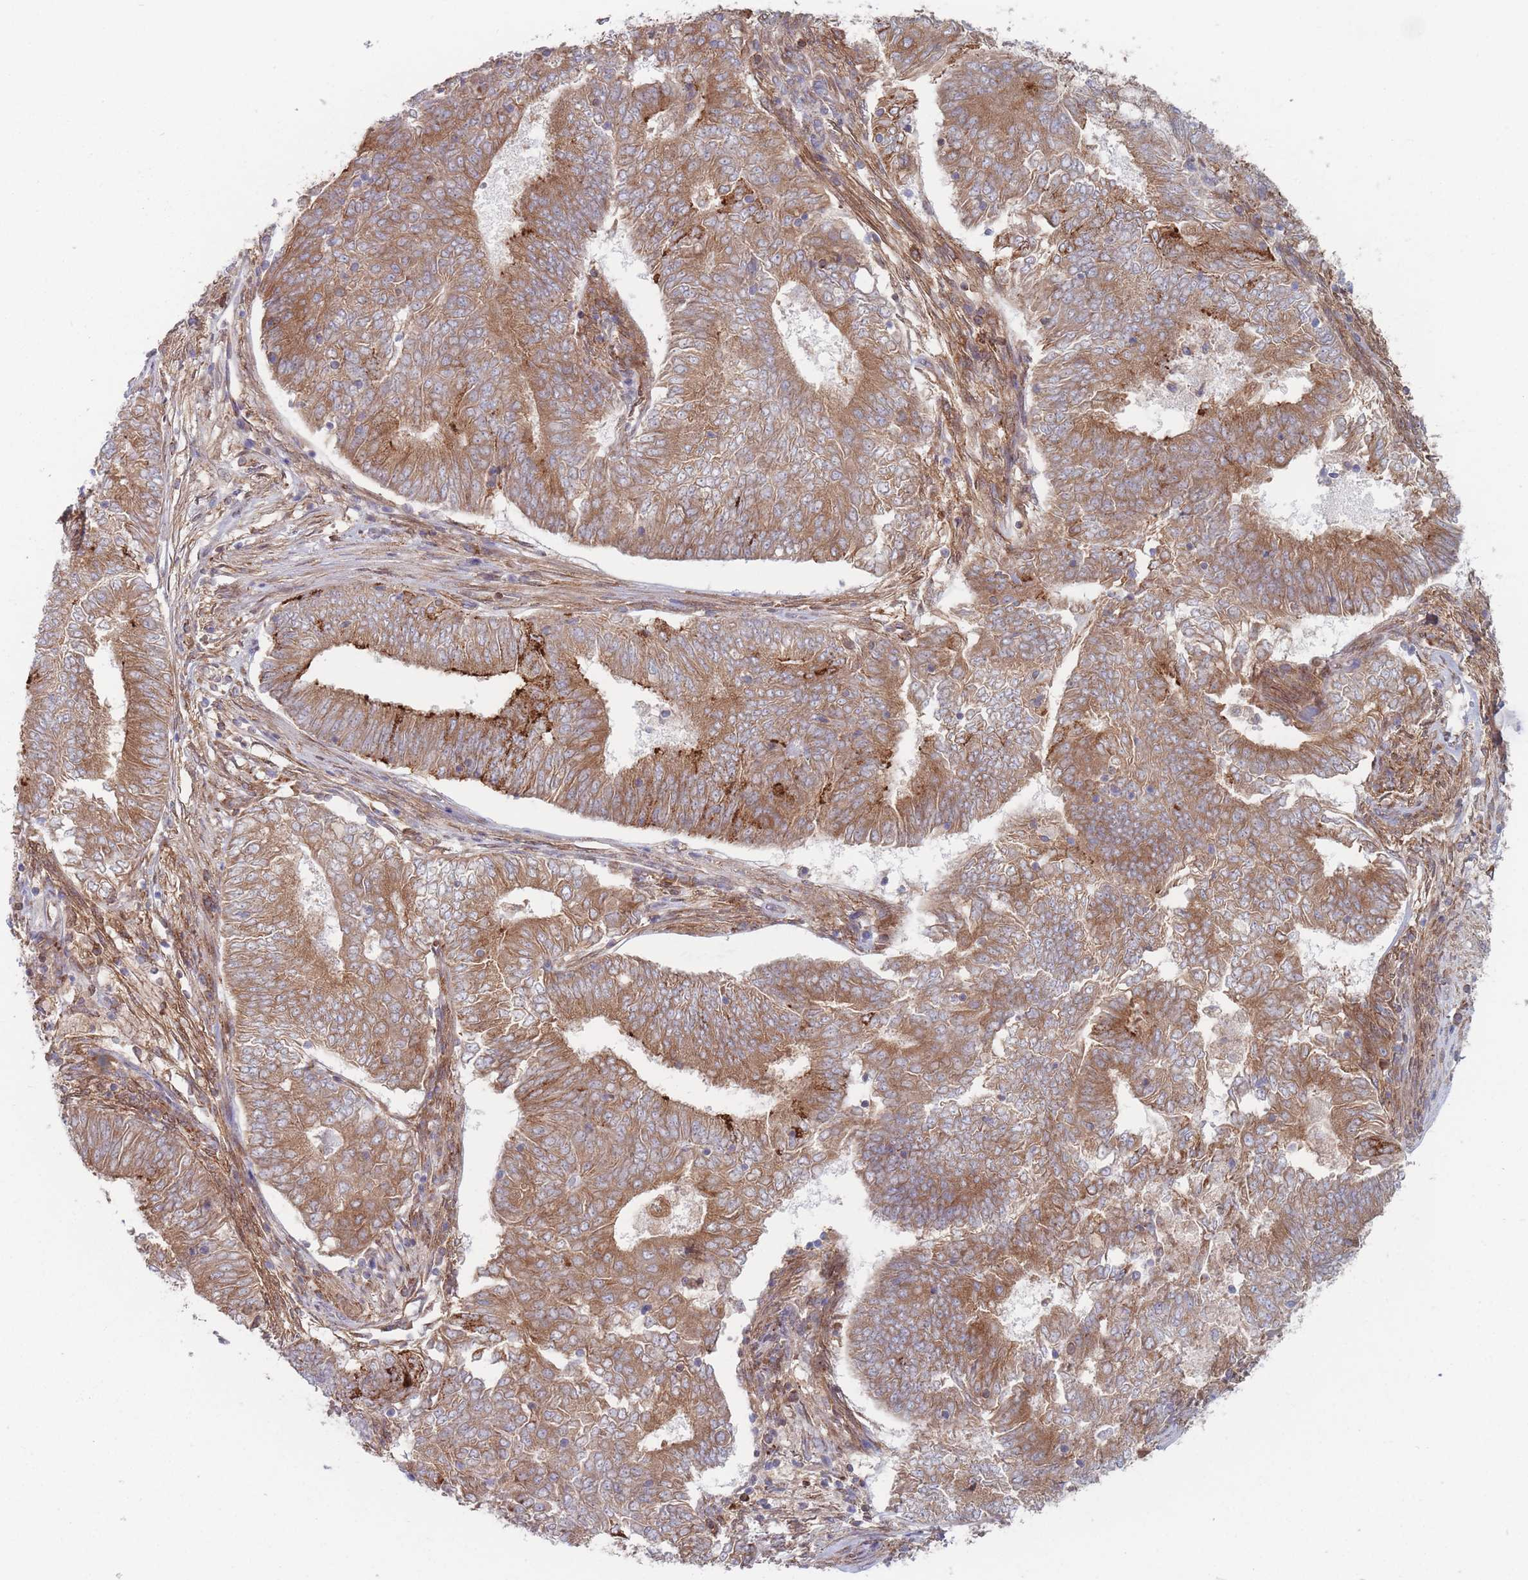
{"staining": {"intensity": "moderate", "quantity": ">75%", "location": "cytoplasmic/membranous"}, "tissue": "endometrial cancer", "cell_type": "Tumor cells", "image_type": "cancer", "snomed": [{"axis": "morphology", "description": "Adenocarcinoma, NOS"}, {"axis": "topography", "description": "Endometrium"}], "caption": "Endometrial adenocarcinoma was stained to show a protein in brown. There is medium levels of moderate cytoplasmic/membranous expression in about >75% of tumor cells. (brown staining indicates protein expression, while blue staining denotes nuclei).", "gene": "KDSR", "patient": {"sex": "female", "age": 62}}